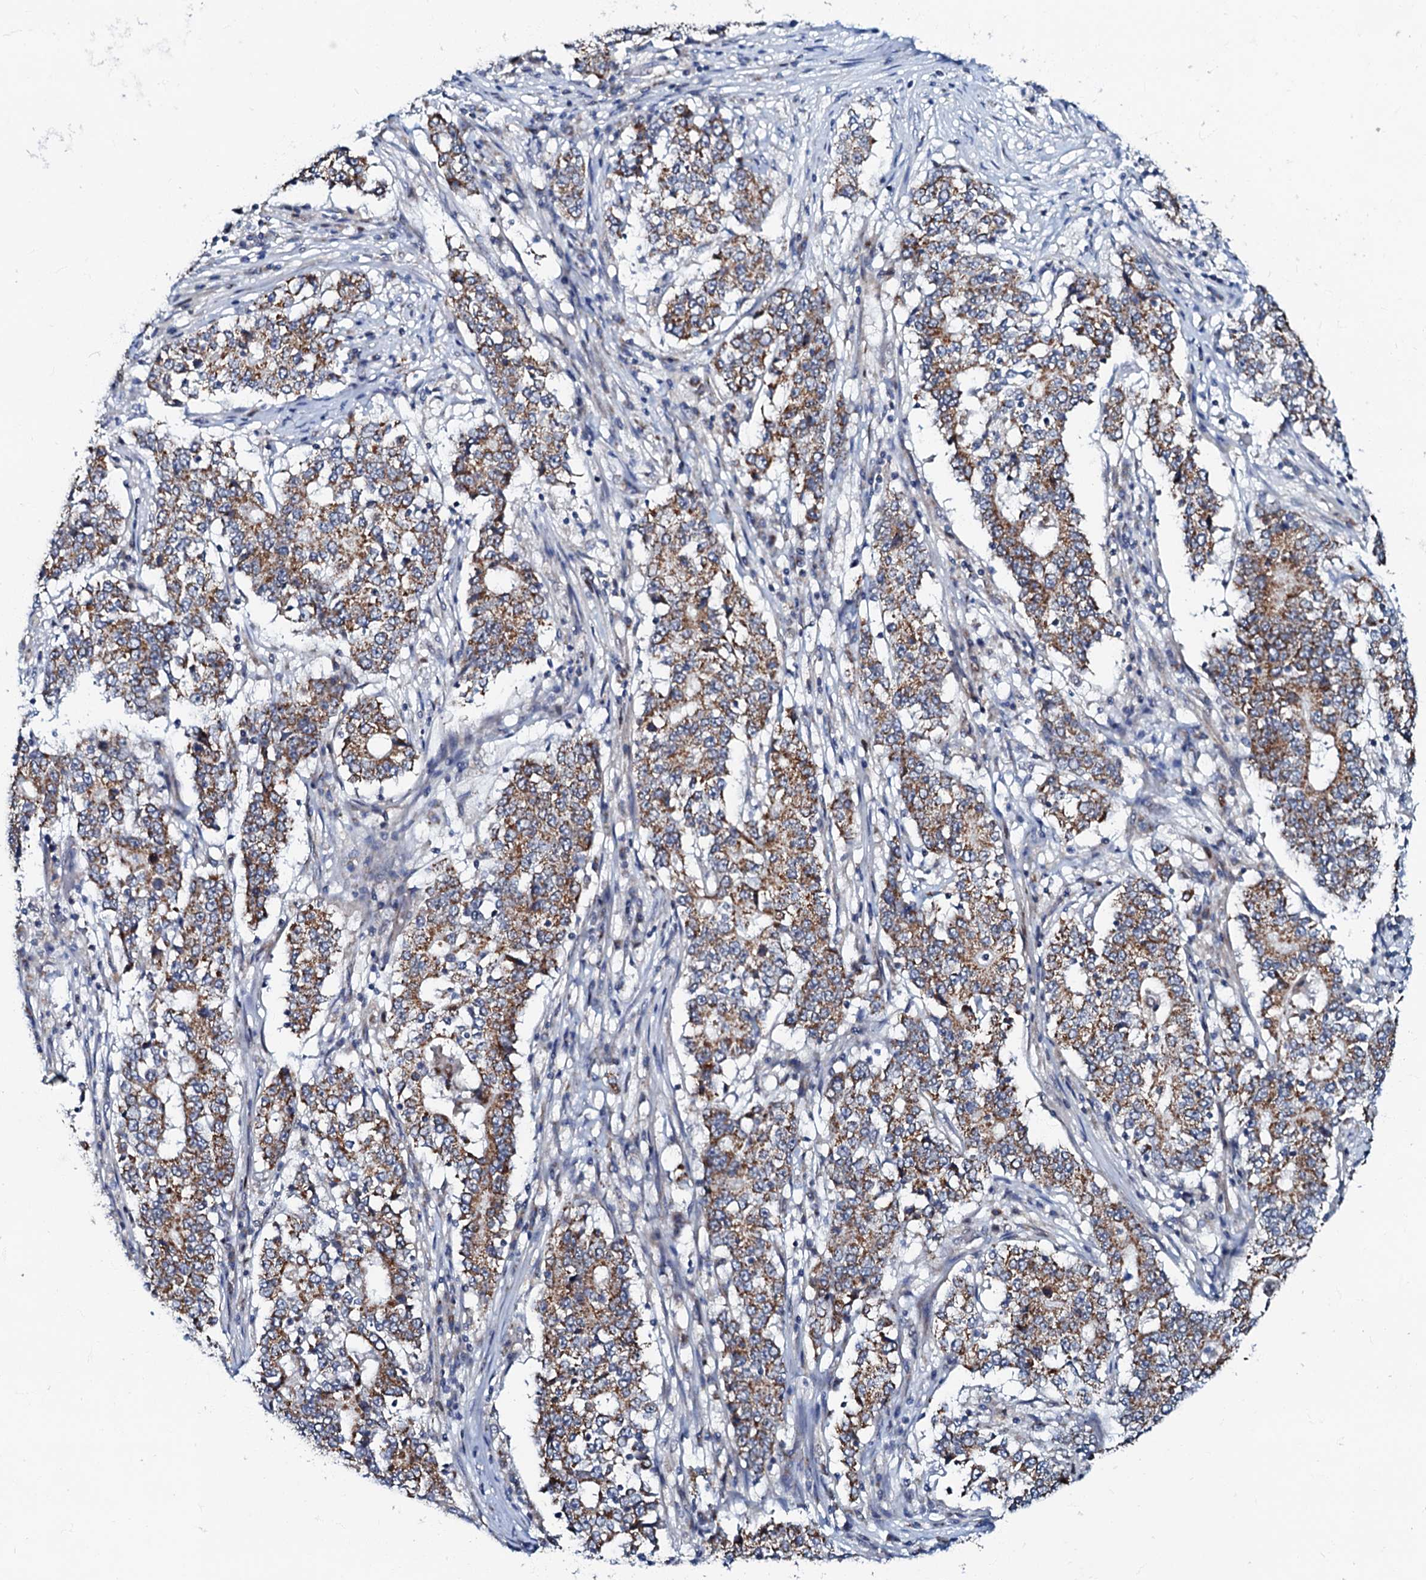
{"staining": {"intensity": "moderate", "quantity": ">75%", "location": "cytoplasmic/membranous"}, "tissue": "stomach cancer", "cell_type": "Tumor cells", "image_type": "cancer", "snomed": [{"axis": "morphology", "description": "Adenocarcinoma, NOS"}, {"axis": "topography", "description": "Stomach"}], "caption": "Stomach cancer (adenocarcinoma) stained with DAB (3,3'-diaminobenzidine) immunohistochemistry reveals medium levels of moderate cytoplasmic/membranous expression in approximately >75% of tumor cells.", "gene": "MRPL51", "patient": {"sex": "male", "age": 59}}